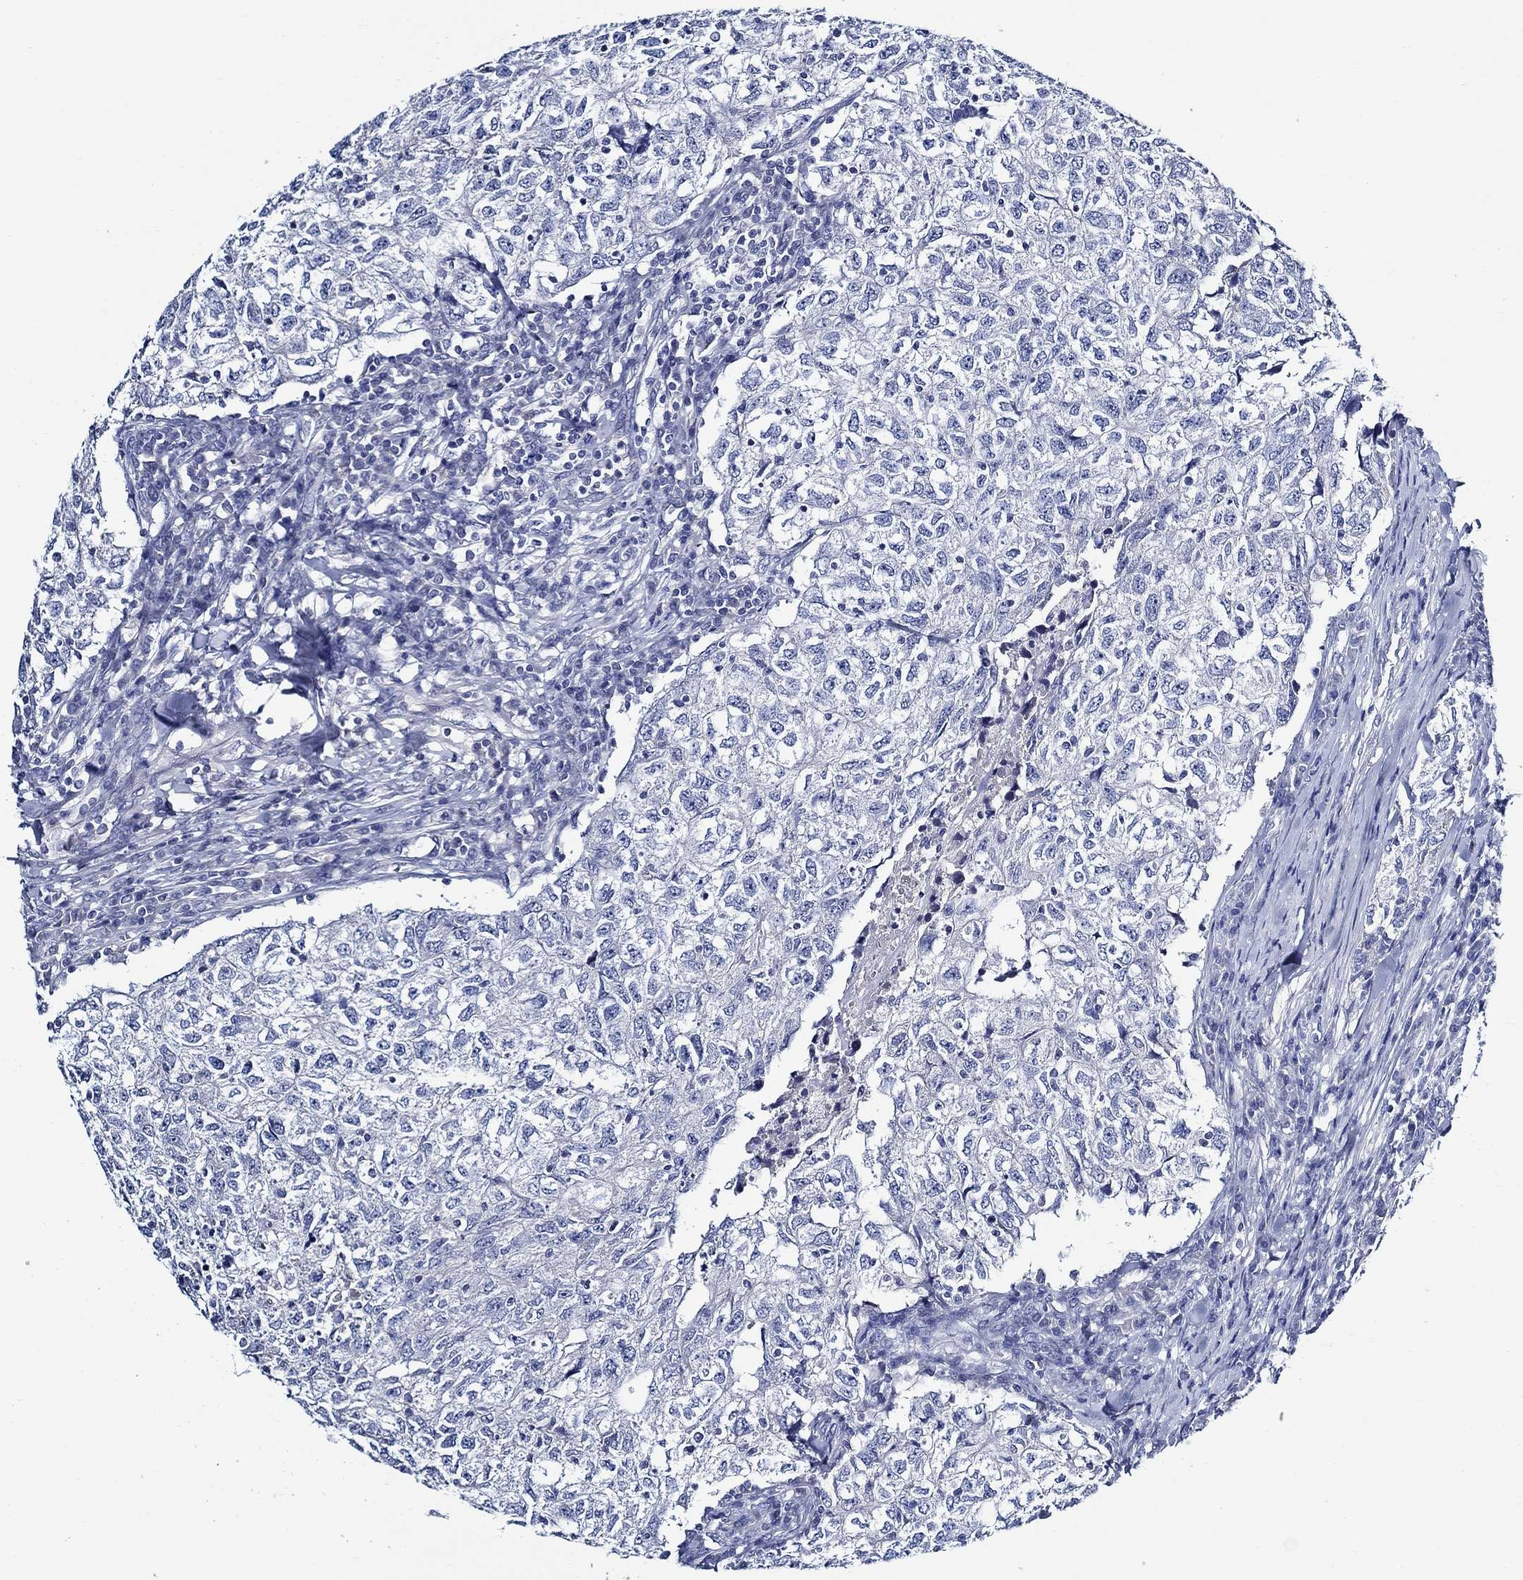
{"staining": {"intensity": "negative", "quantity": "none", "location": "none"}, "tissue": "breast cancer", "cell_type": "Tumor cells", "image_type": "cancer", "snomed": [{"axis": "morphology", "description": "Duct carcinoma"}, {"axis": "topography", "description": "Breast"}], "caption": "There is no significant expression in tumor cells of breast cancer (infiltrating ductal carcinoma).", "gene": "SKOR1", "patient": {"sex": "female", "age": 30}}